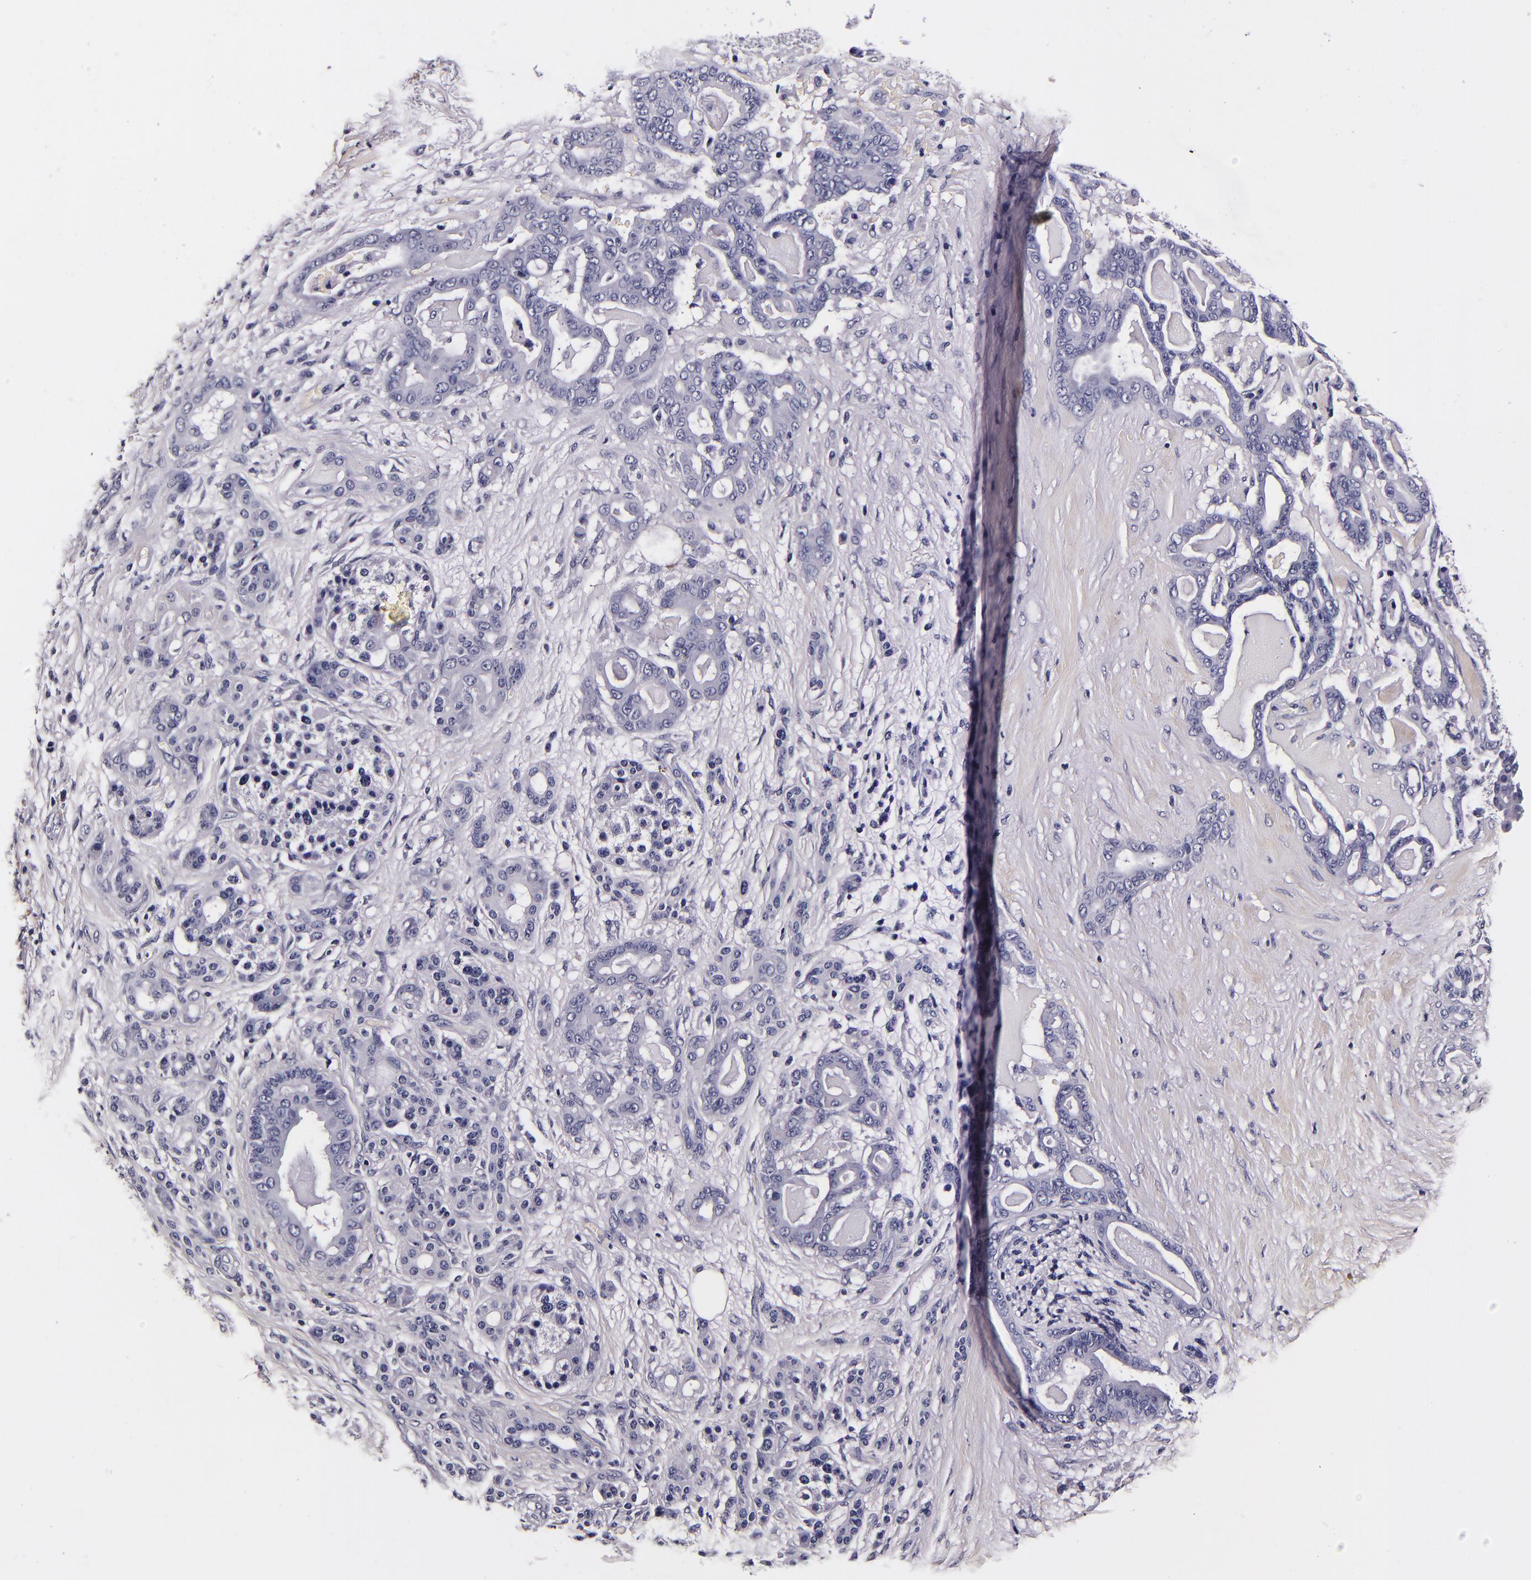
{"staining": {"intensity": "negative", "quantity": "none", "location": "none"}, "tissue": "pancreatic cancer", "cell_type": "Tumor cells", "image_type": "cancer", "snomed": [{"axis": "morphology", "description": "Adenocarcinoma, NOS"}, {"axis": "topography", "description": "Pancreas"}], "caption": "High power microscopy histopathology image of an IHC histopathology image of pancreatic adenocarcinoma, revealing no significant staining in tumor cells. (Brightfield microscopy of DAB immunohistochemistry at high magnification).", "gene": "FBN1", "patient": {"sex": "male", "age": 63}}